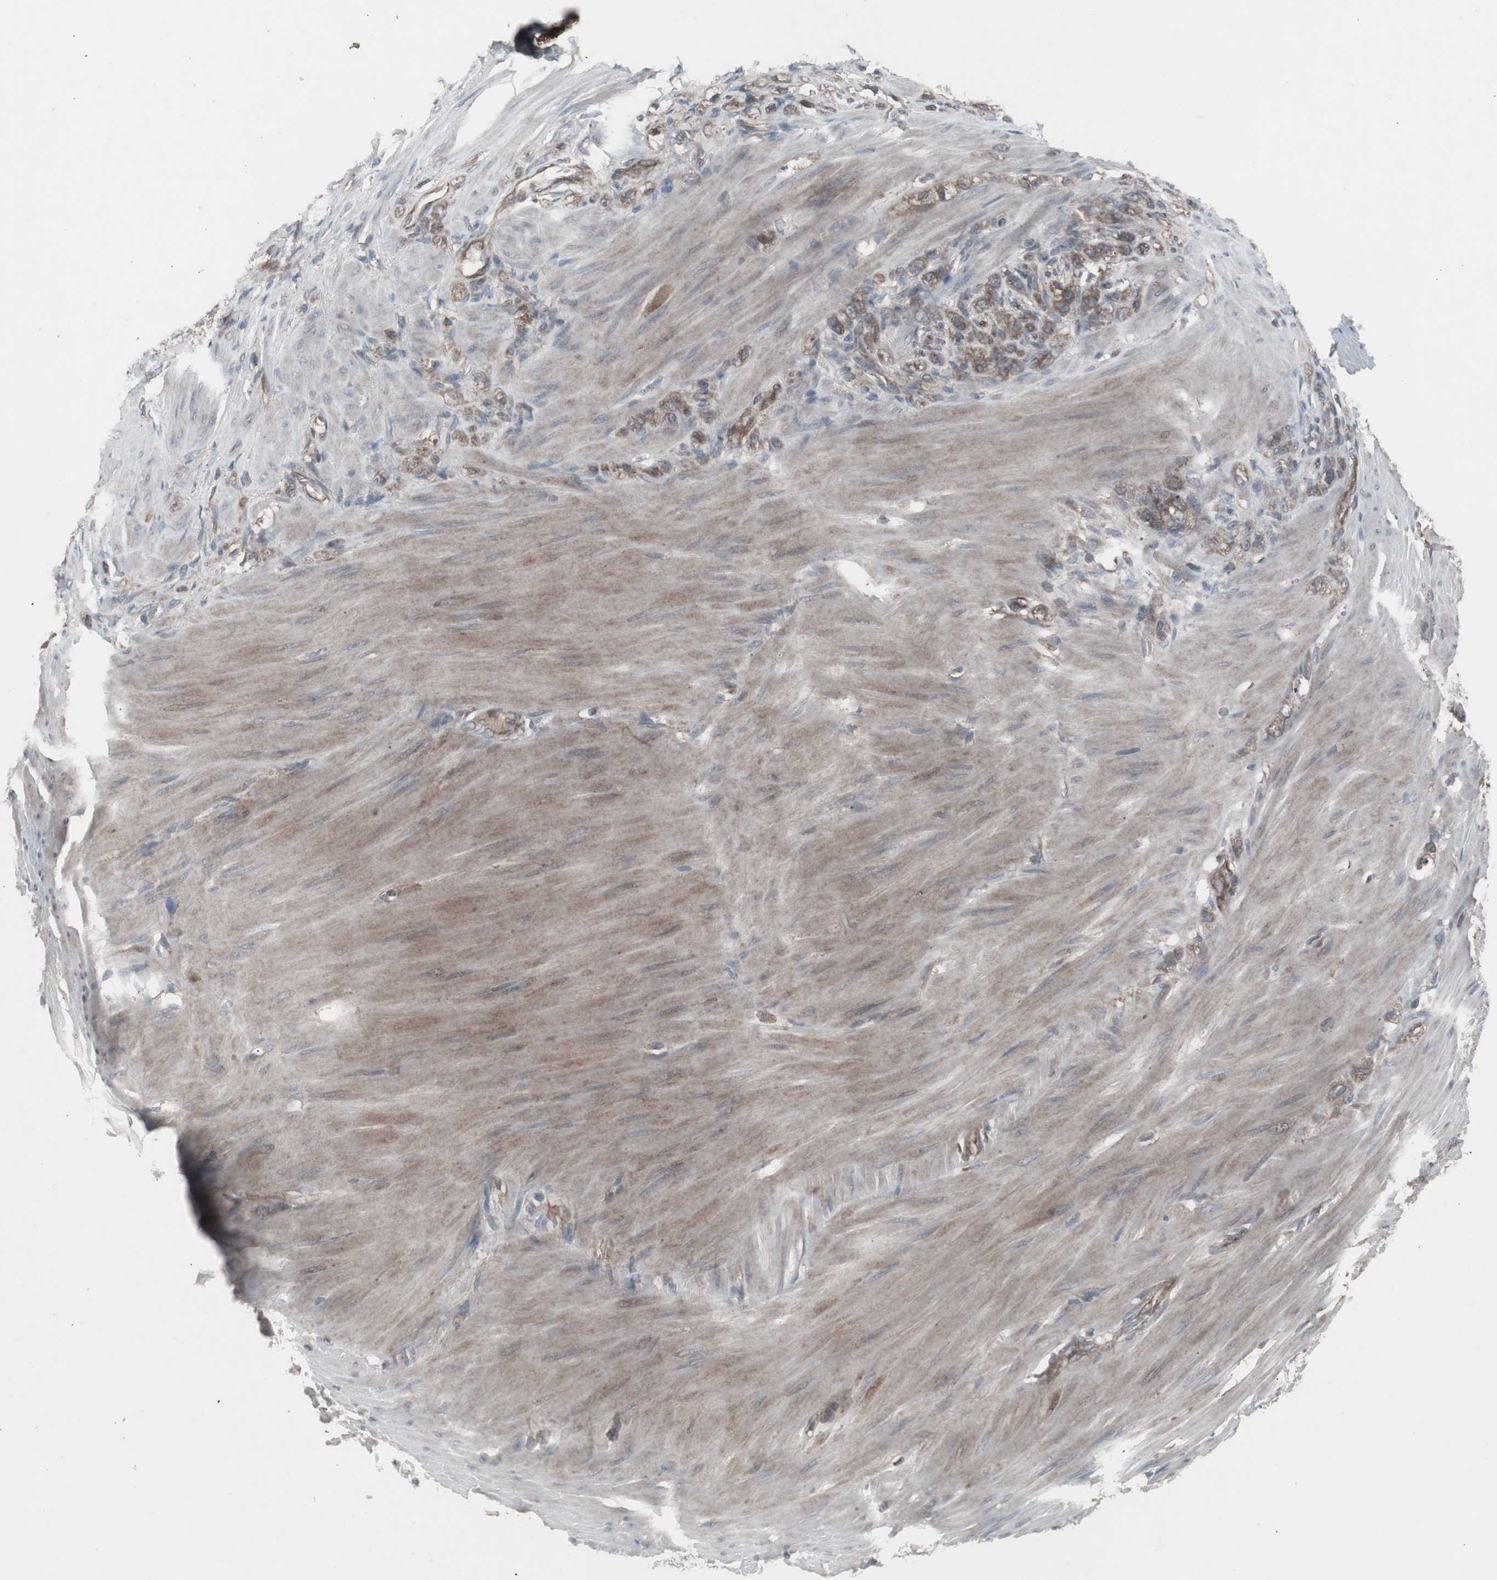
{"staining": {"intensity": "weak", "quantity": "25%-75%", "location": "cytoplasmic/membranous"}, "tissue": "stomach cancer", "cell_type": "Tumor cells", "image_type": "cancer", "snomed": [{"axis": "morphology", "description": "Adenocarcinoma, NOS"}, {"axis": "topography", "description": "Stomach"}], "caption": "A high-resolution image shows immunohistochemistry (IHC) staining of stomach cancer, which reveals weak cytoplasmic/membranous positivity in about 25%-75% of tumor cells.", "gene": "SSTR2", "patient": {"sex": "male", "age": 82}}